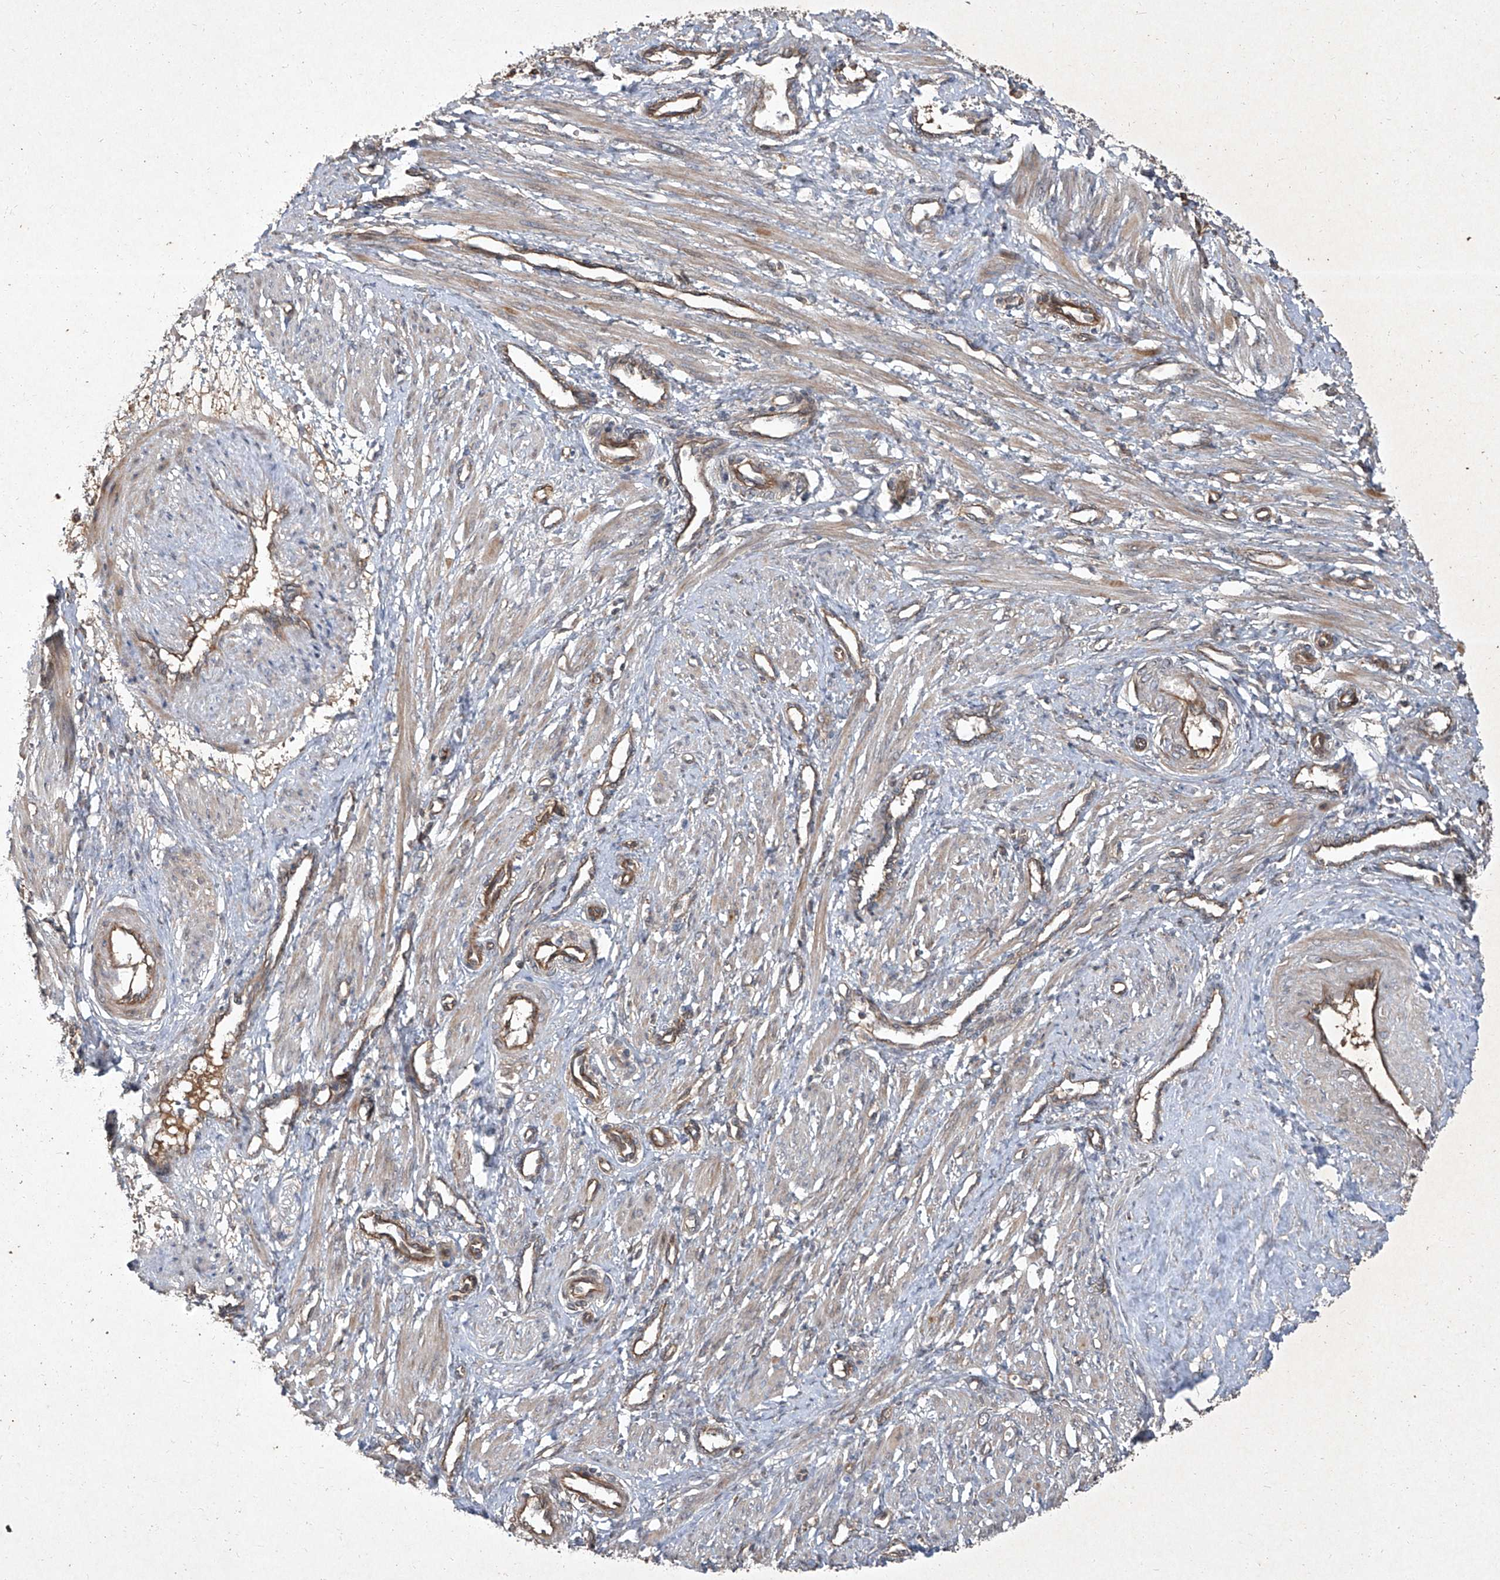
{"staining": {"intensity": "moderate", "quantity": "25%-75%", "location": "cytoplasmic/membranous"}, "tissue": "smooth muscle", "cell_type": "Smooth muscle cells", "image_type": "normal", "snomed": [{"axis": "morphology", "description": "Normal tissue, NOS"}, {"axis": "topography", "description": "Endometrium"}], "caption": "Immunohistochemistry image of benign smooth muscle: human smooth muscle stained using immunohistochemistry shows medium levels of moderate protein expression localized specifically in the cytoplasmic/membranous of smooth muscle cells, appearing as a cytoplasmic/membranous brown color.", "gene": "CCN1", "patient": {"sex": "female", "age": 33}}